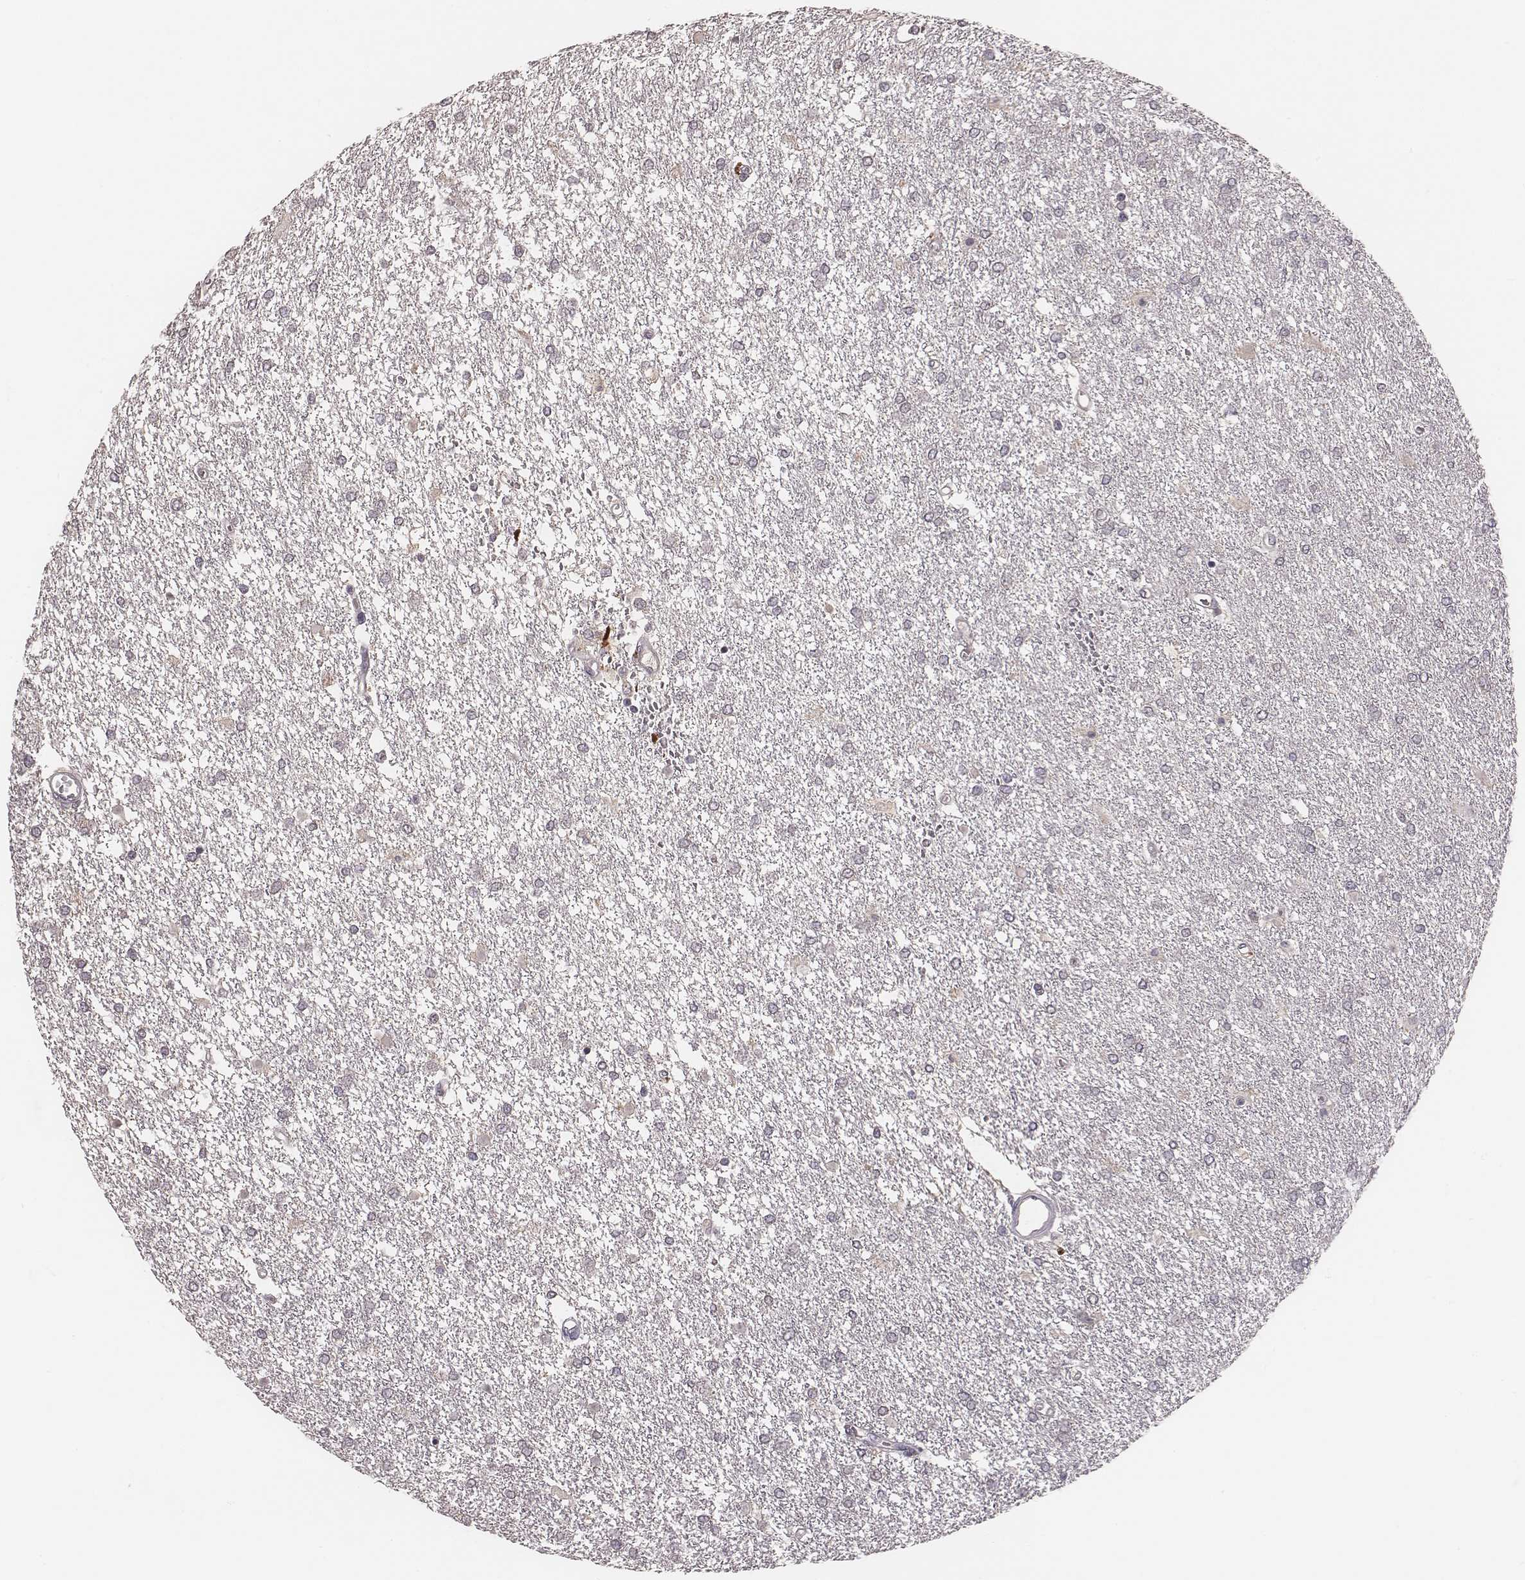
{"staining": {"intensity": "negative", "quantity": "none", "location": "none"}, "tissue": "glioma", "cell_type": "Tumor cells", "image_type": "cancer", "snomed": [{"axis": "morphology", "description": "Glioma, malignant, High grade"}, {"axis": "topography", "description": "Brain"}], "caption": "Immunohistochemistry (IHC) of malignant glioma (high-grade) reveals no staining in tumor cells.", "gene": "P2RX5", "patient": {"sex": "female", "age": 61}}